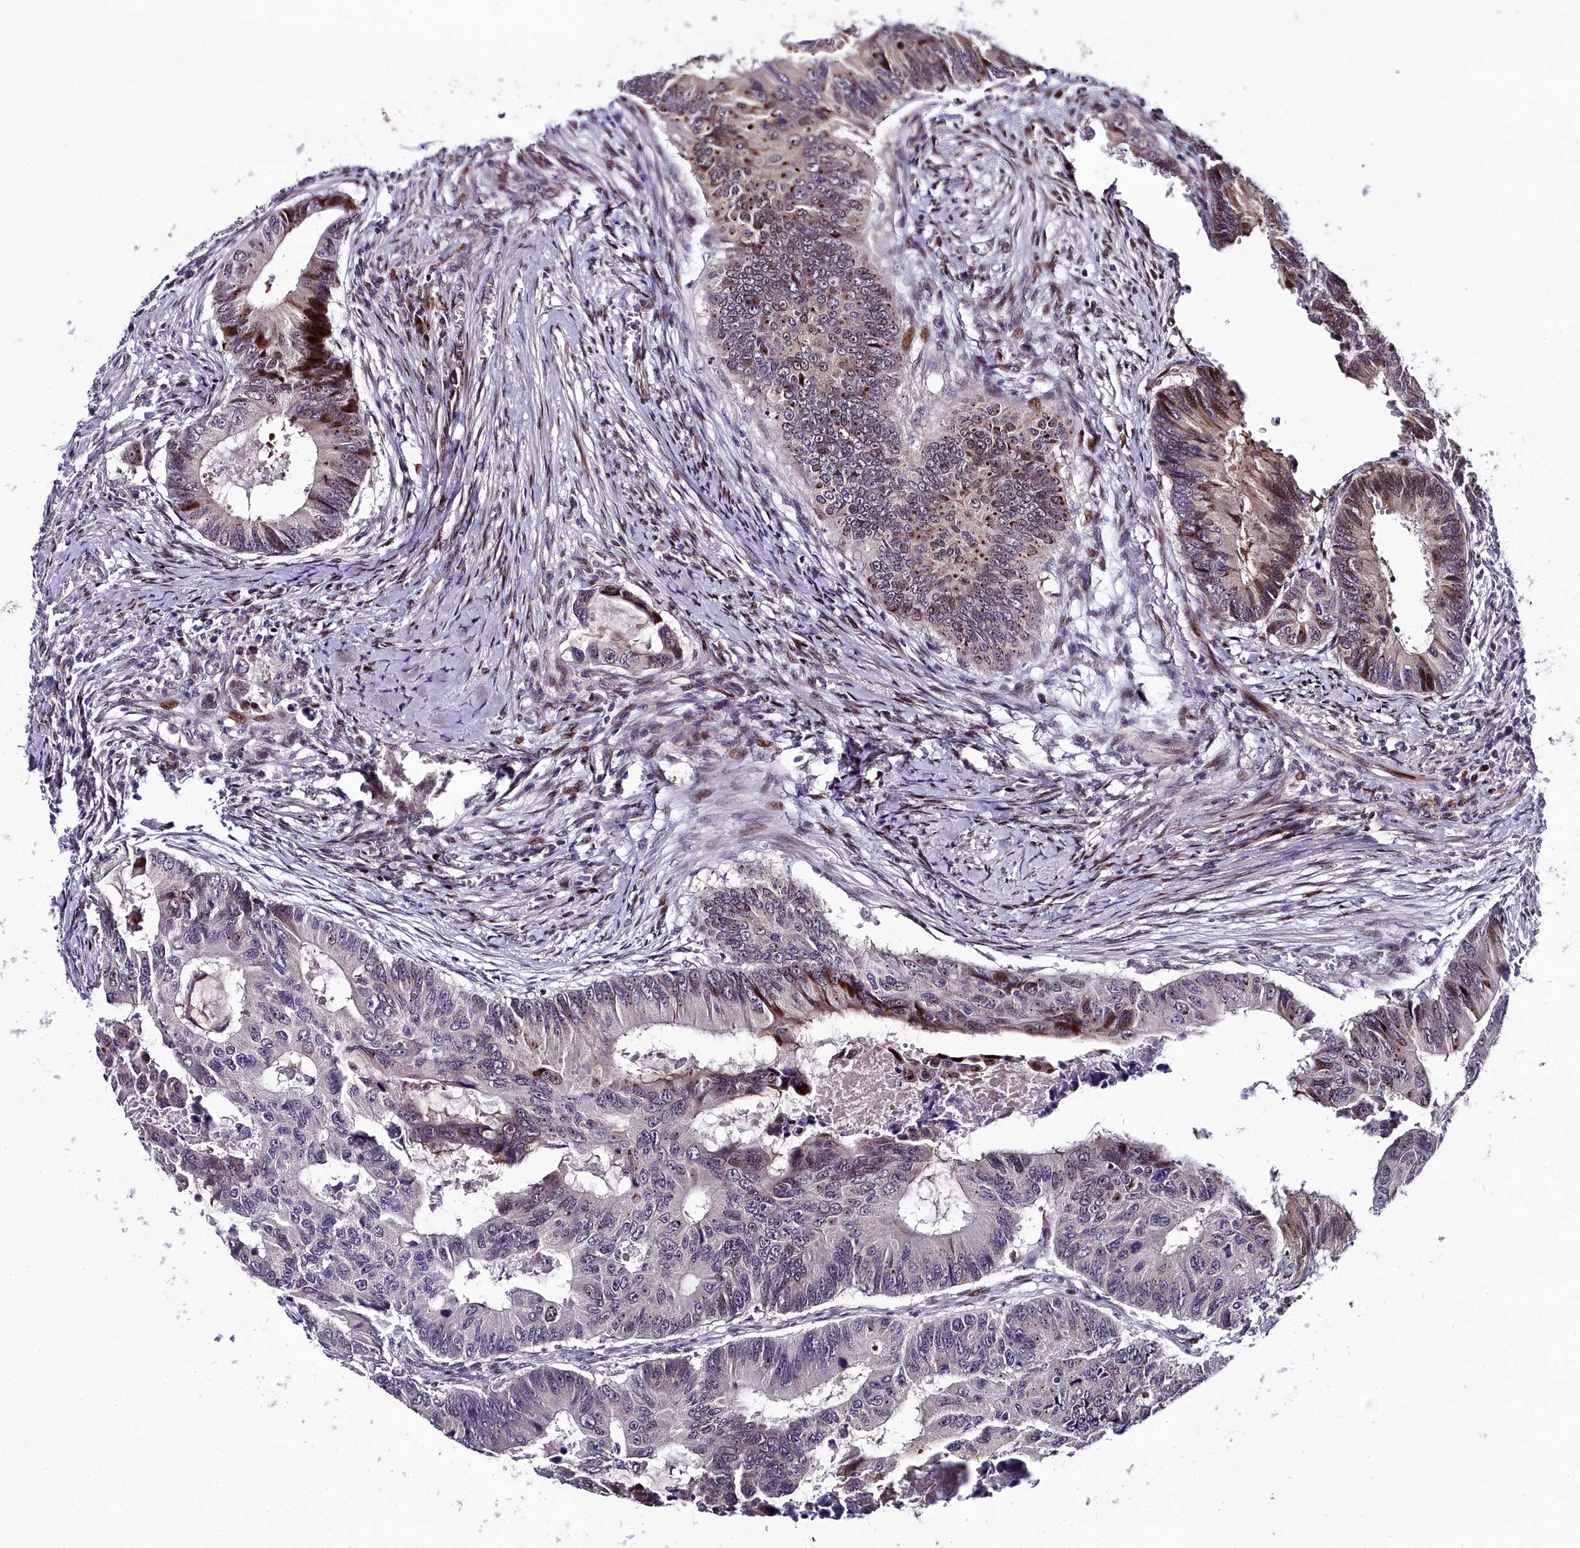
{"staining": {"intensity": "weak", "quantity": "25%-75%", "location": "nuclear"}, "tissue": "colorectal cancer", "cell_type": "Tumor cells", "image_type": "cancer", "snomed": [{"axis": "morphology", "description": "Adenocarcinoma, NOS"}, {"axis": "topography", "description": "Colon"}], "caption": "Protein analysis of colorectal cancer (adenocarcinoma) tissue demonstrates weak nuclear expression in approximately 25%-75% of tumor cells. Immunohistochemistry (ihc) stains the protein in brown and the nuclei are stained blue.", "gene": "AP1M1", "patient": {"sex": "male", "age": 85}}